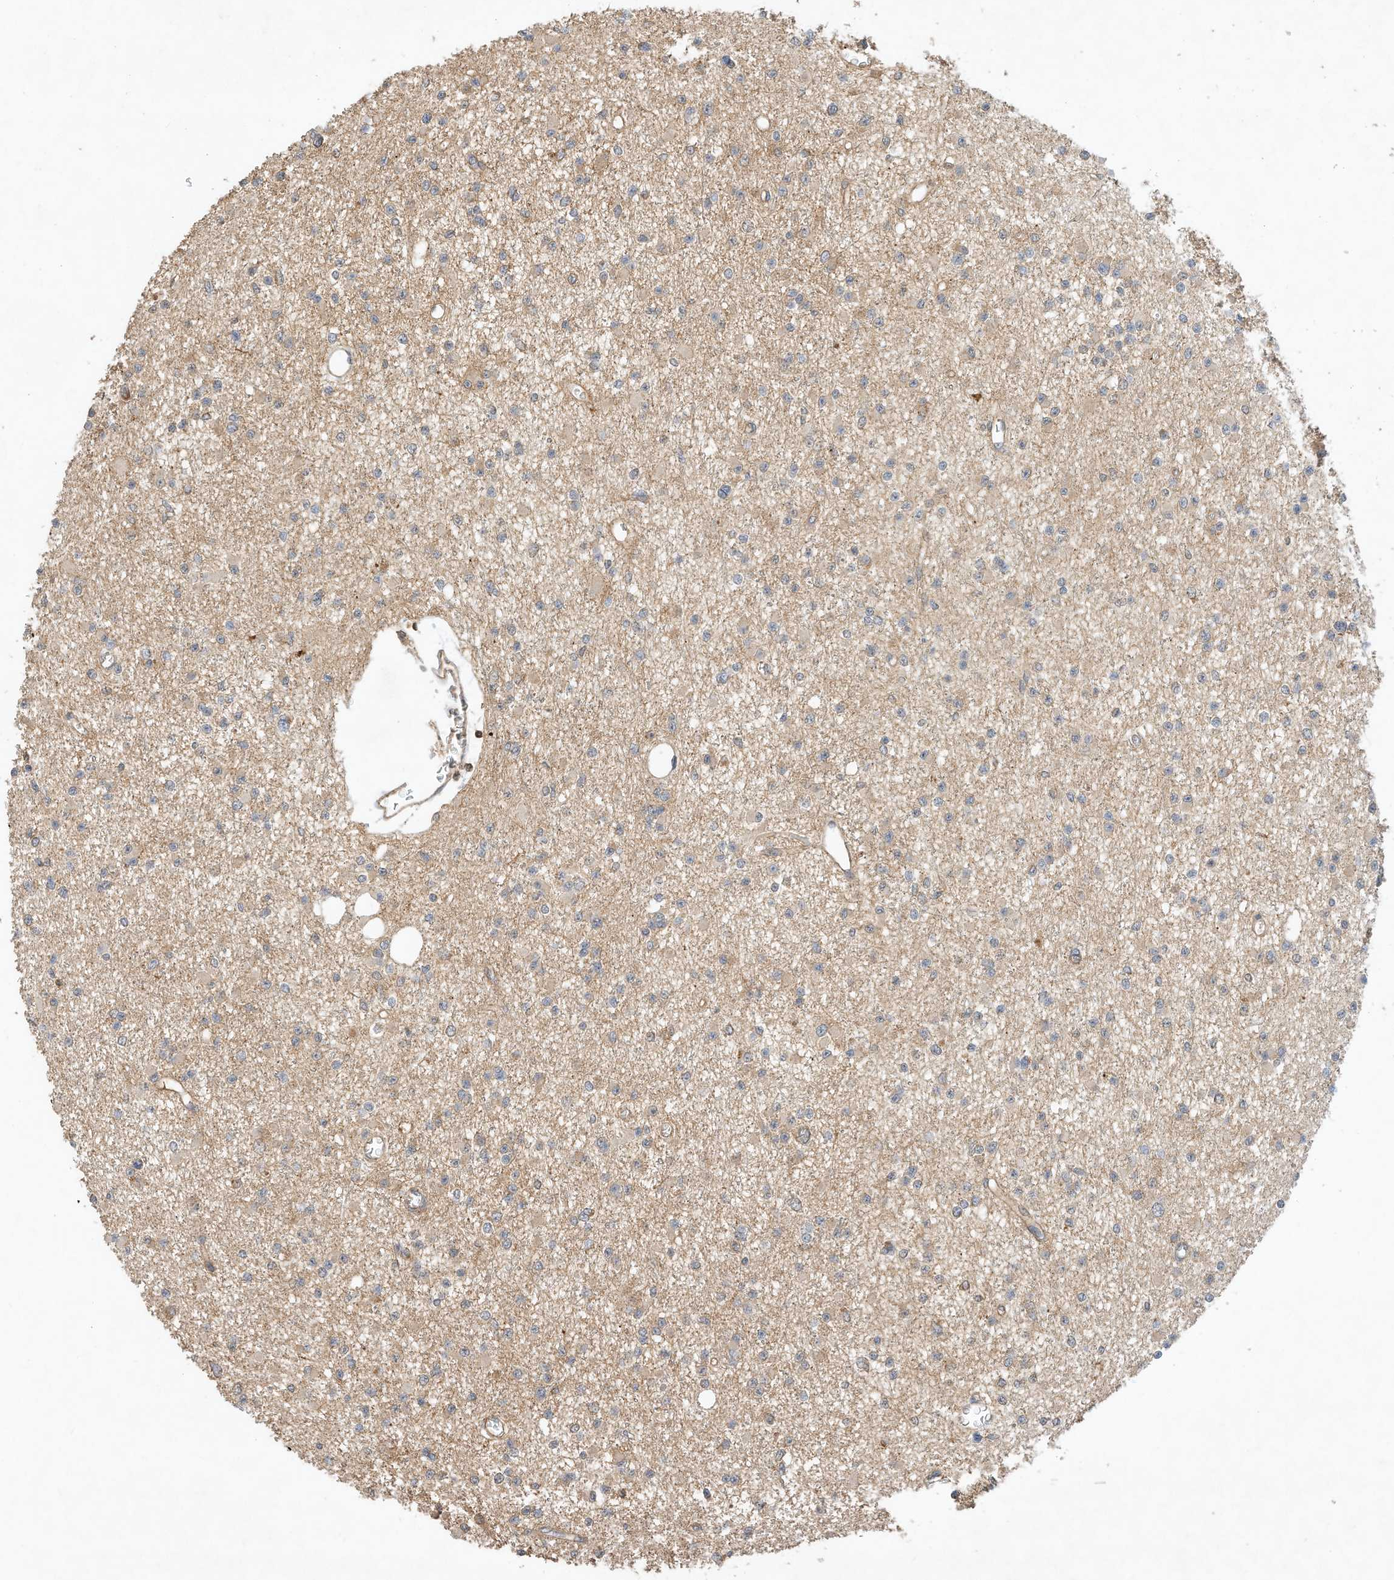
{"staining": {"intensity": "weak", "quantity": "<25%", "location": "cytoplasmic/membranous"}, "tissue": "glioma", "cell_type": "Tumor cells", "image_type": "cancer", "snomed": [{"axis": "morphology", "description": "Glioma, malignant, Low grade"}, {"axis": "topography", "description": "Brain"}], "caption": "An immunohistochemistry (IHC) histopathology image of malignant low-grade glioma is shown. There is no staining in tumor cells of malignant low-grade glioma.", "gene": "CPAMD8", "patient": {"sex": "female", "age": 22}}